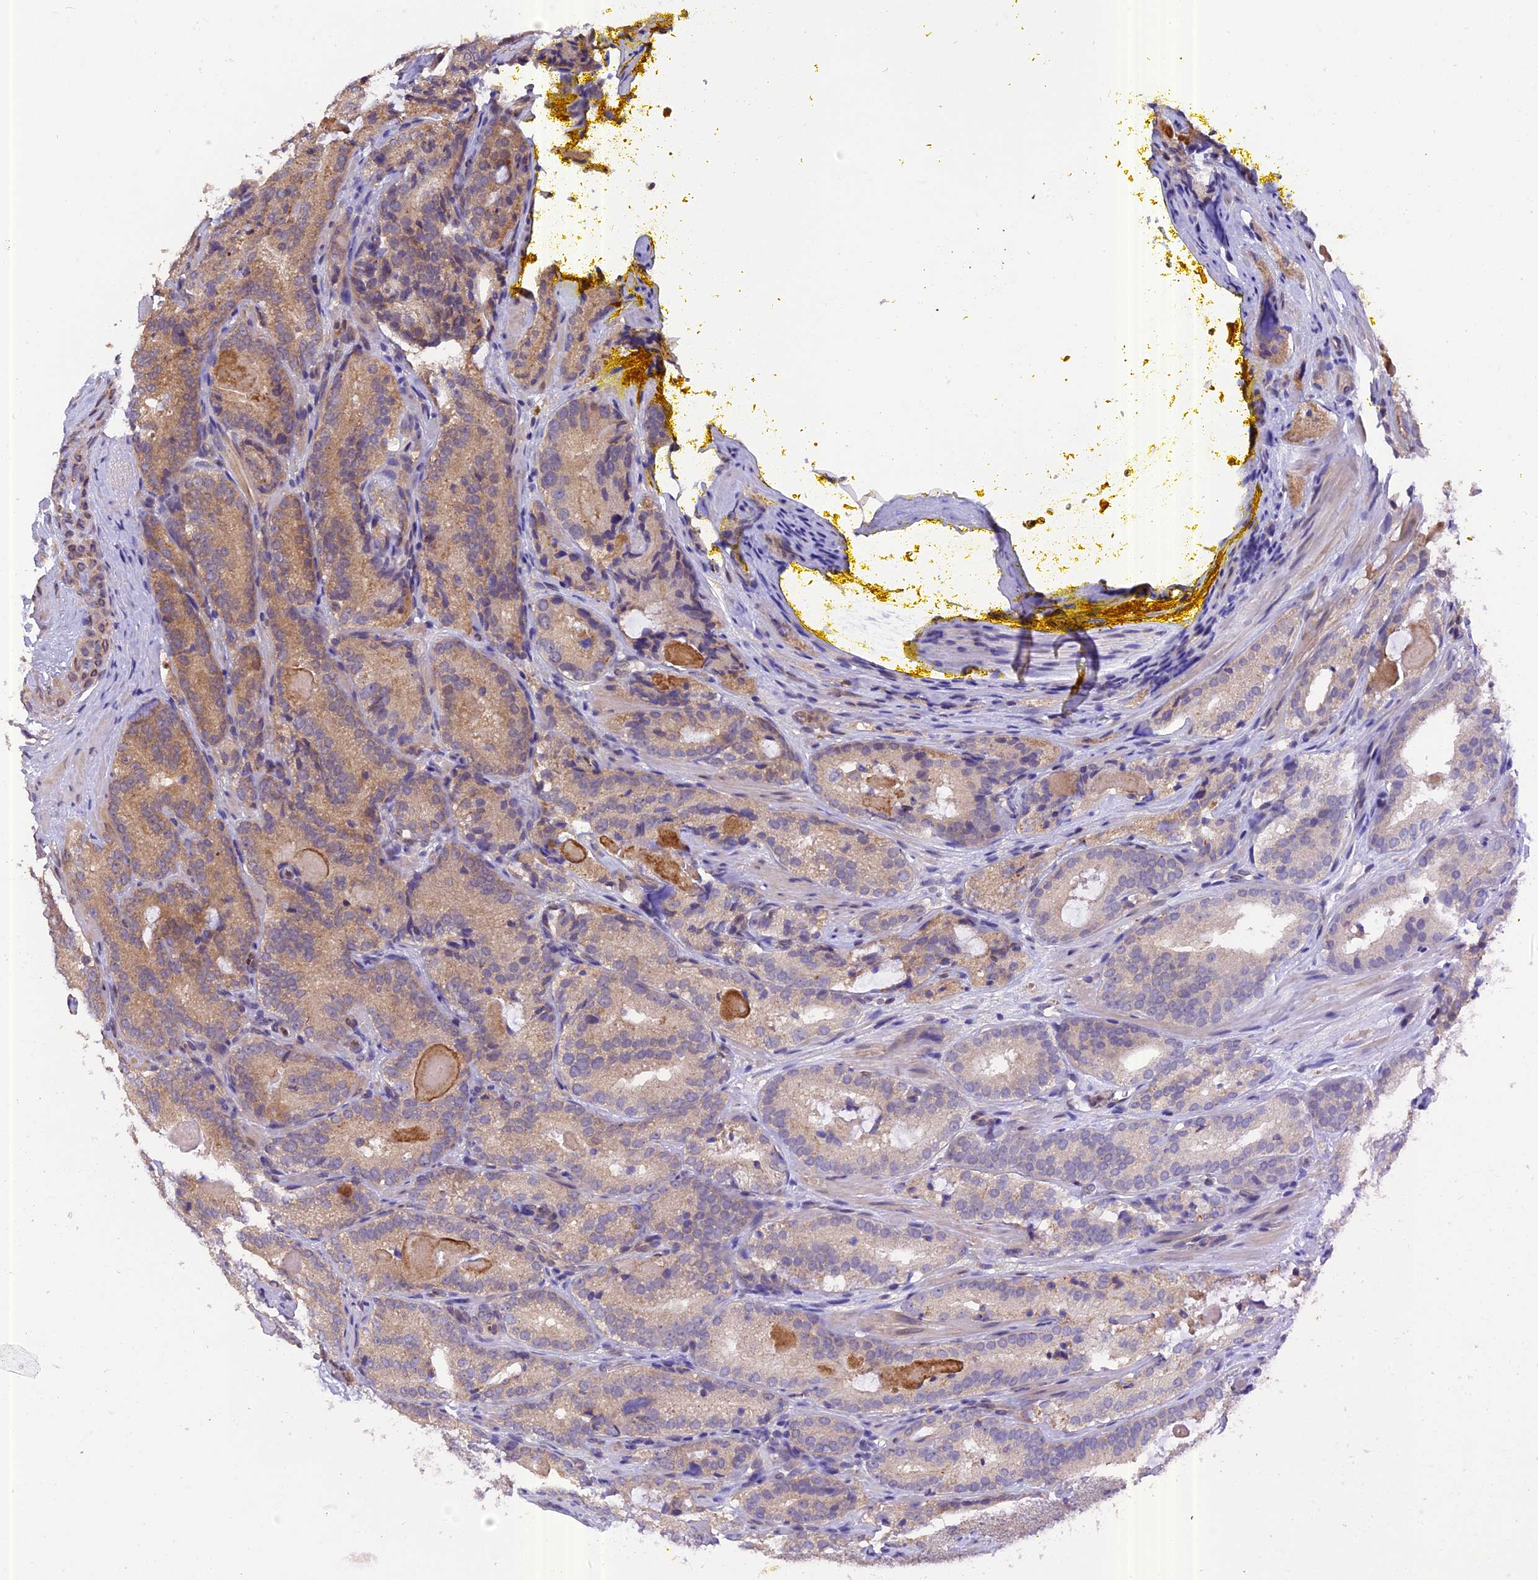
{"staining": {"intensity": "moderate", "quantity": "<25%", "location": "cytoplasmic/membranous"}, "tissue": "prostate cancer", "cell_type": "Tumor cells", "image_type": "cancer", "snomed": [{"axis": "morphology", "description": "Adenocarcinoma, High grade"}, {"axis": "topography", "description": "Prostate"}], "caption": "A low amount of moderate cytoplasmic/membranous positivity is appreciated in approximately <25% of tumor cells in prostate adenocarcinoma (high-grade) tissue.", "gene": "CHMP2A", "patient": {"sex": "male", "age": 57}}